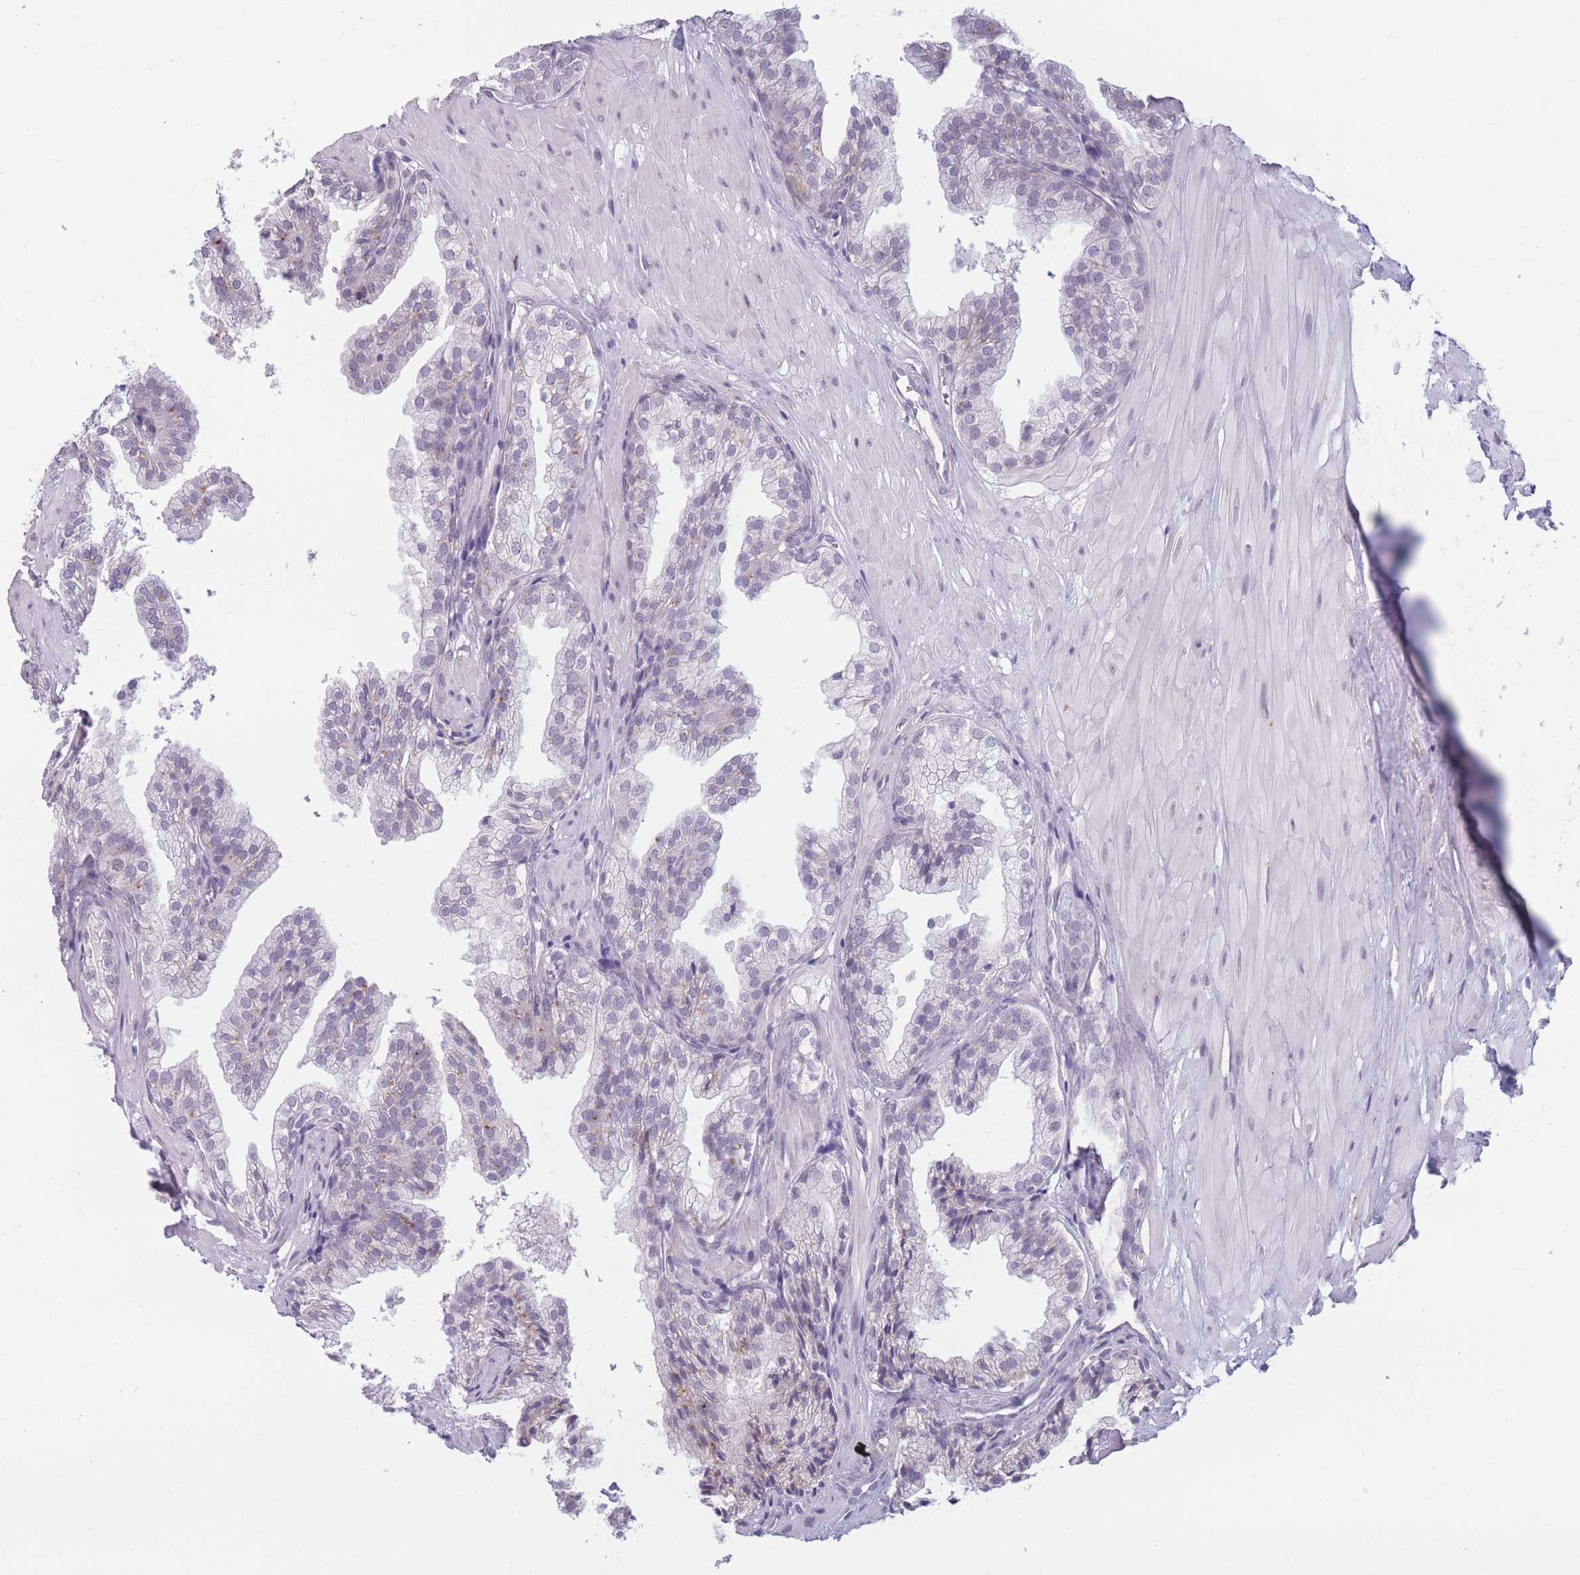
{"staining": {"intensity": "negative", "quantity": "none", "location": "none"}, "tissue": "prostate", "cell_type": "Glandular cells", "image_type": "normal", "snomed": [{"axis": "morphology", "description": "Normal tissue, NOS"}, {"axis": "topography", "description": "Prostate"}, {"axis": "topography", "description": "Peripheral nerve tissue"}], "caption": "A micrograph of prostate stained for a protein shows no brown staining in glandular cells.", "gene": "COL27A1", "patient": {"sex": "male", "age": 55}}